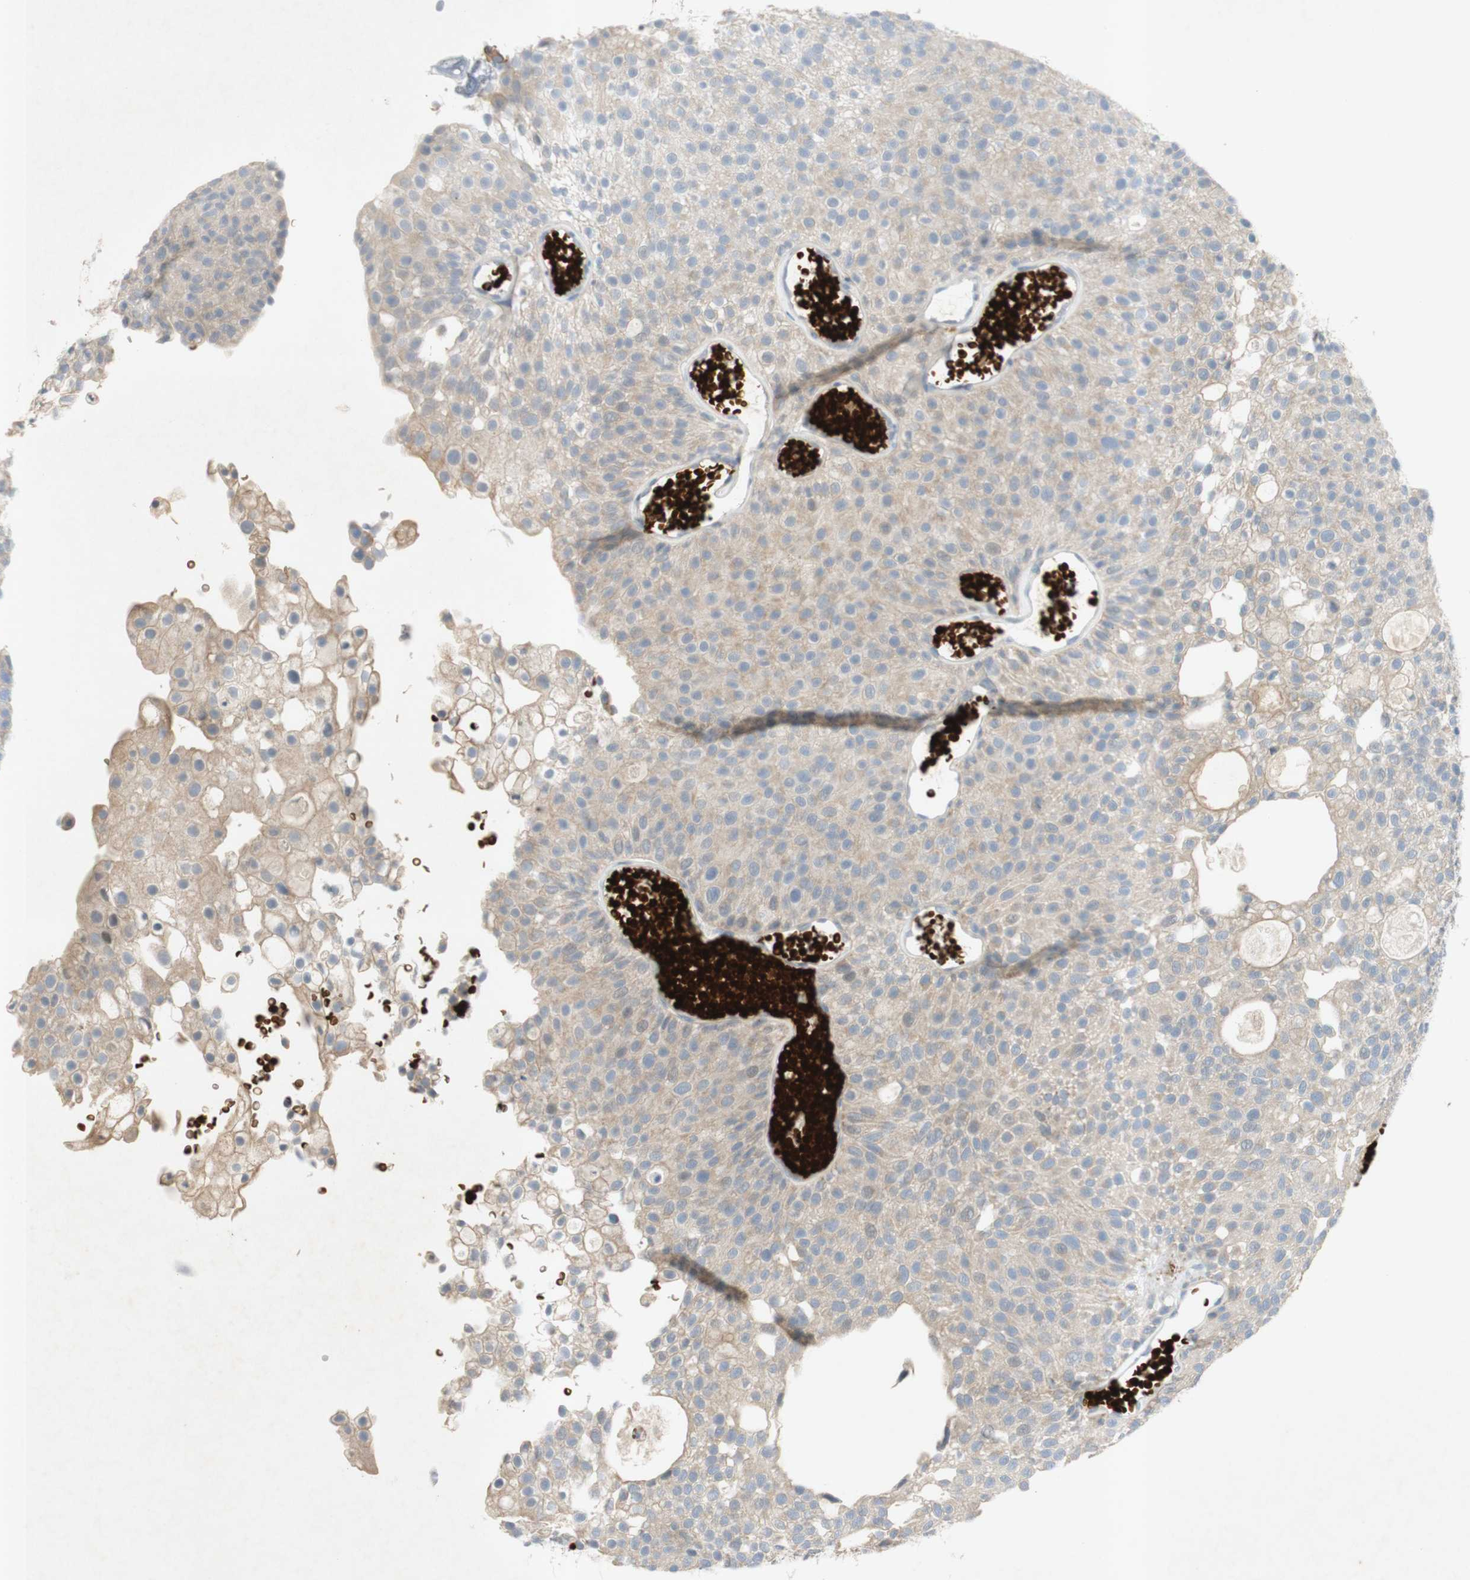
{"staining": {"intensity": "weak", "quantity": "<25%", "location": "cytoplasmic/membranous"}, "tissue": "urothelial cancer", "cell_type": "Tumor cells", "image_type": "cancer", "snomed": [{"axis": "morphology", "description": "Urothelial carcinoma, Low grade"}, {"axis": "topography", "description": "Urinary bladder"}], "caption": "The IHC image has no significant staining in tumor cells of urothelial carcinoma (low-grade) tissue. (Stains: DAB IHC with hematoxylin counter stain, Microscopy: brightfield microscopy at high magnification).", "gene": "EPO", "patient": {"sex": "male", "age": 78}}